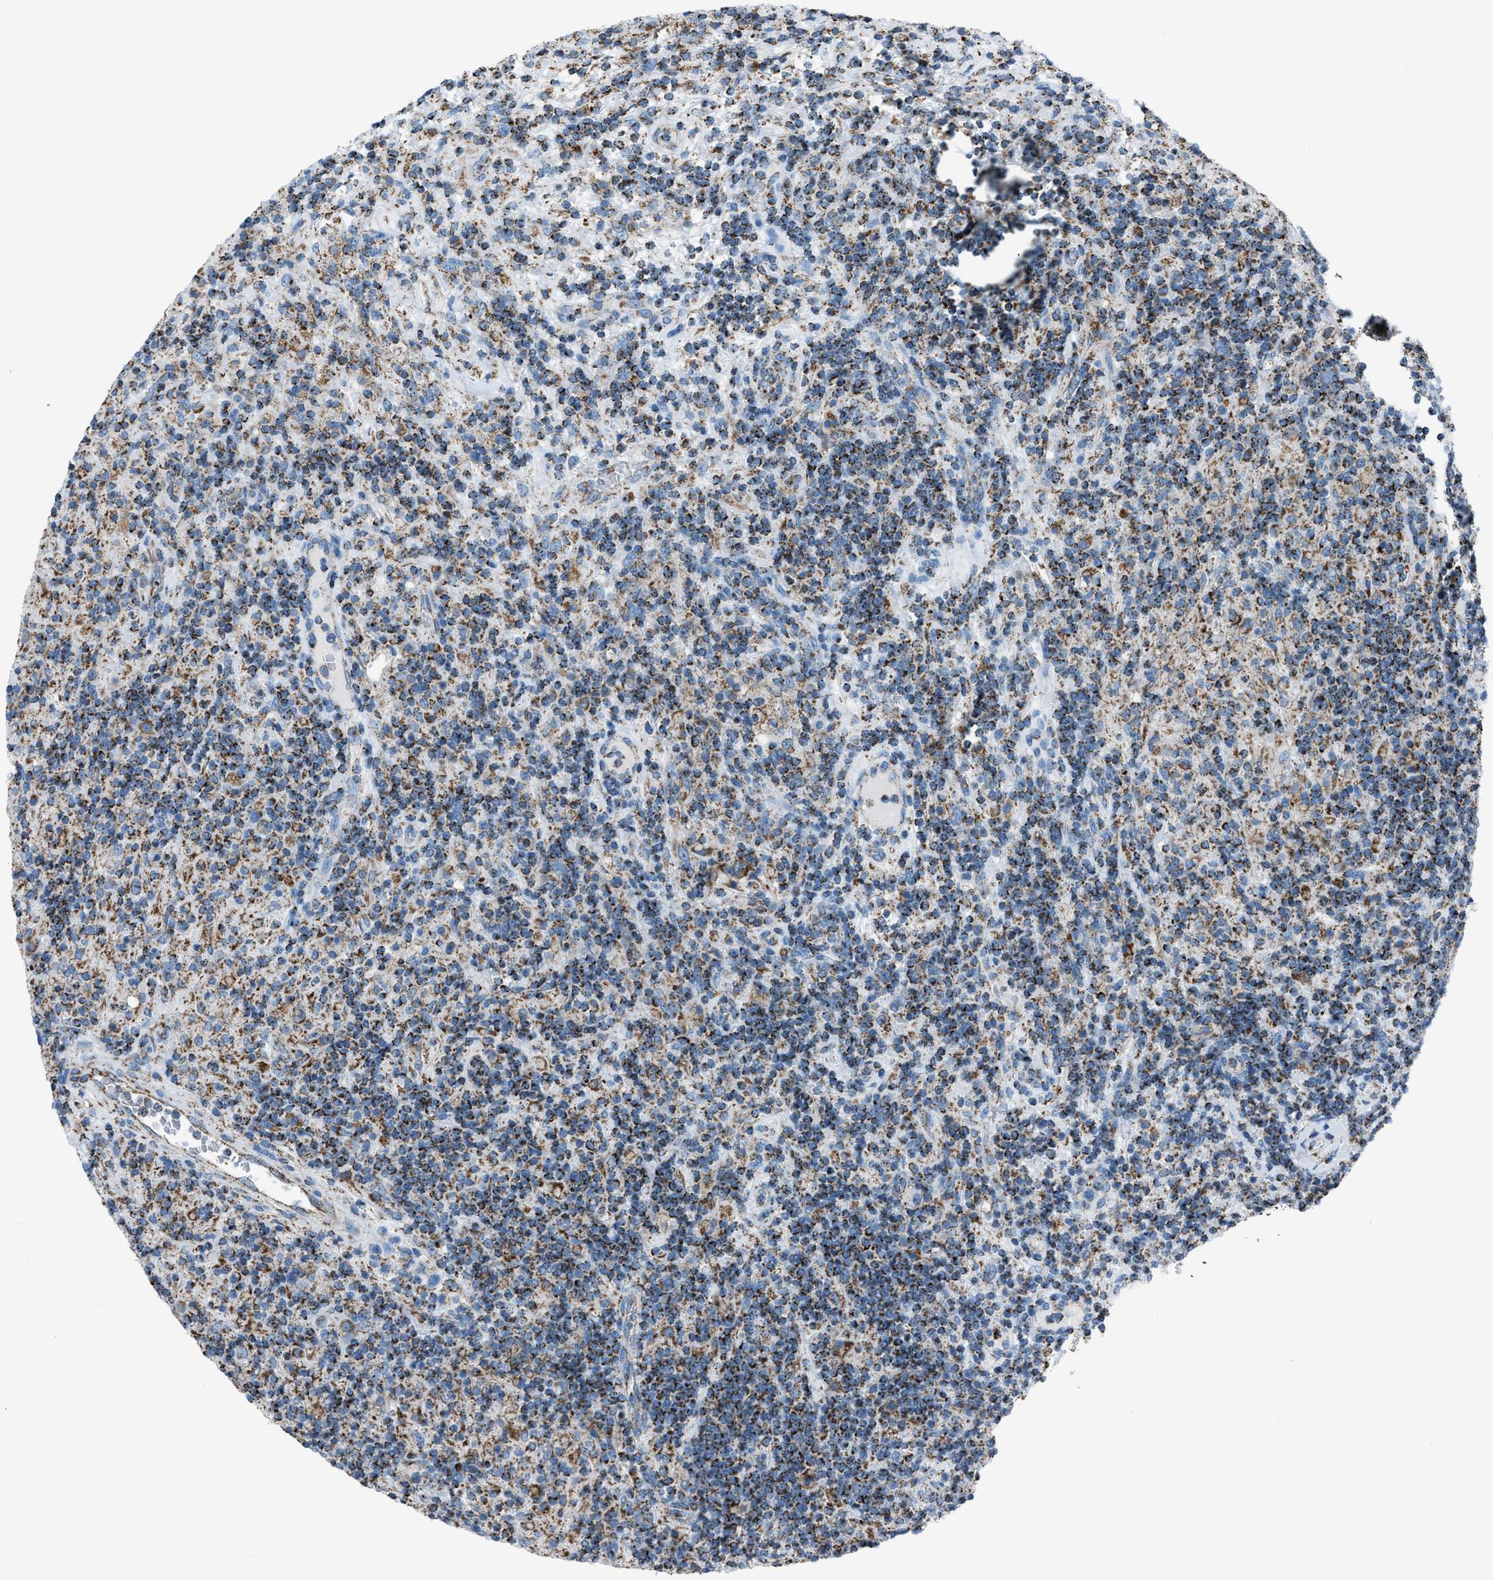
{"staining": {"intensity": "moderate", "quantity": ">75%", "location": "cytoplasmic/membranous"}, "tissue": "lymphoma", "cell_type": "Tumor cells", "image_type": "cancer", "snomed": [{"axis": "morphology", "description": "Hodgkin's disease, NOS"}, {"axis": "topography", "description": "Lymph node"}], "caption": "This is a photomicrograph of immunohistochemistry (IHC) staining of Hodgkin's disease, which shows moderate staining in the cytoplasmic/membranous of tumor cells.", "gene": "MDH2", "patient": {"sex": "male", "age": 70}}